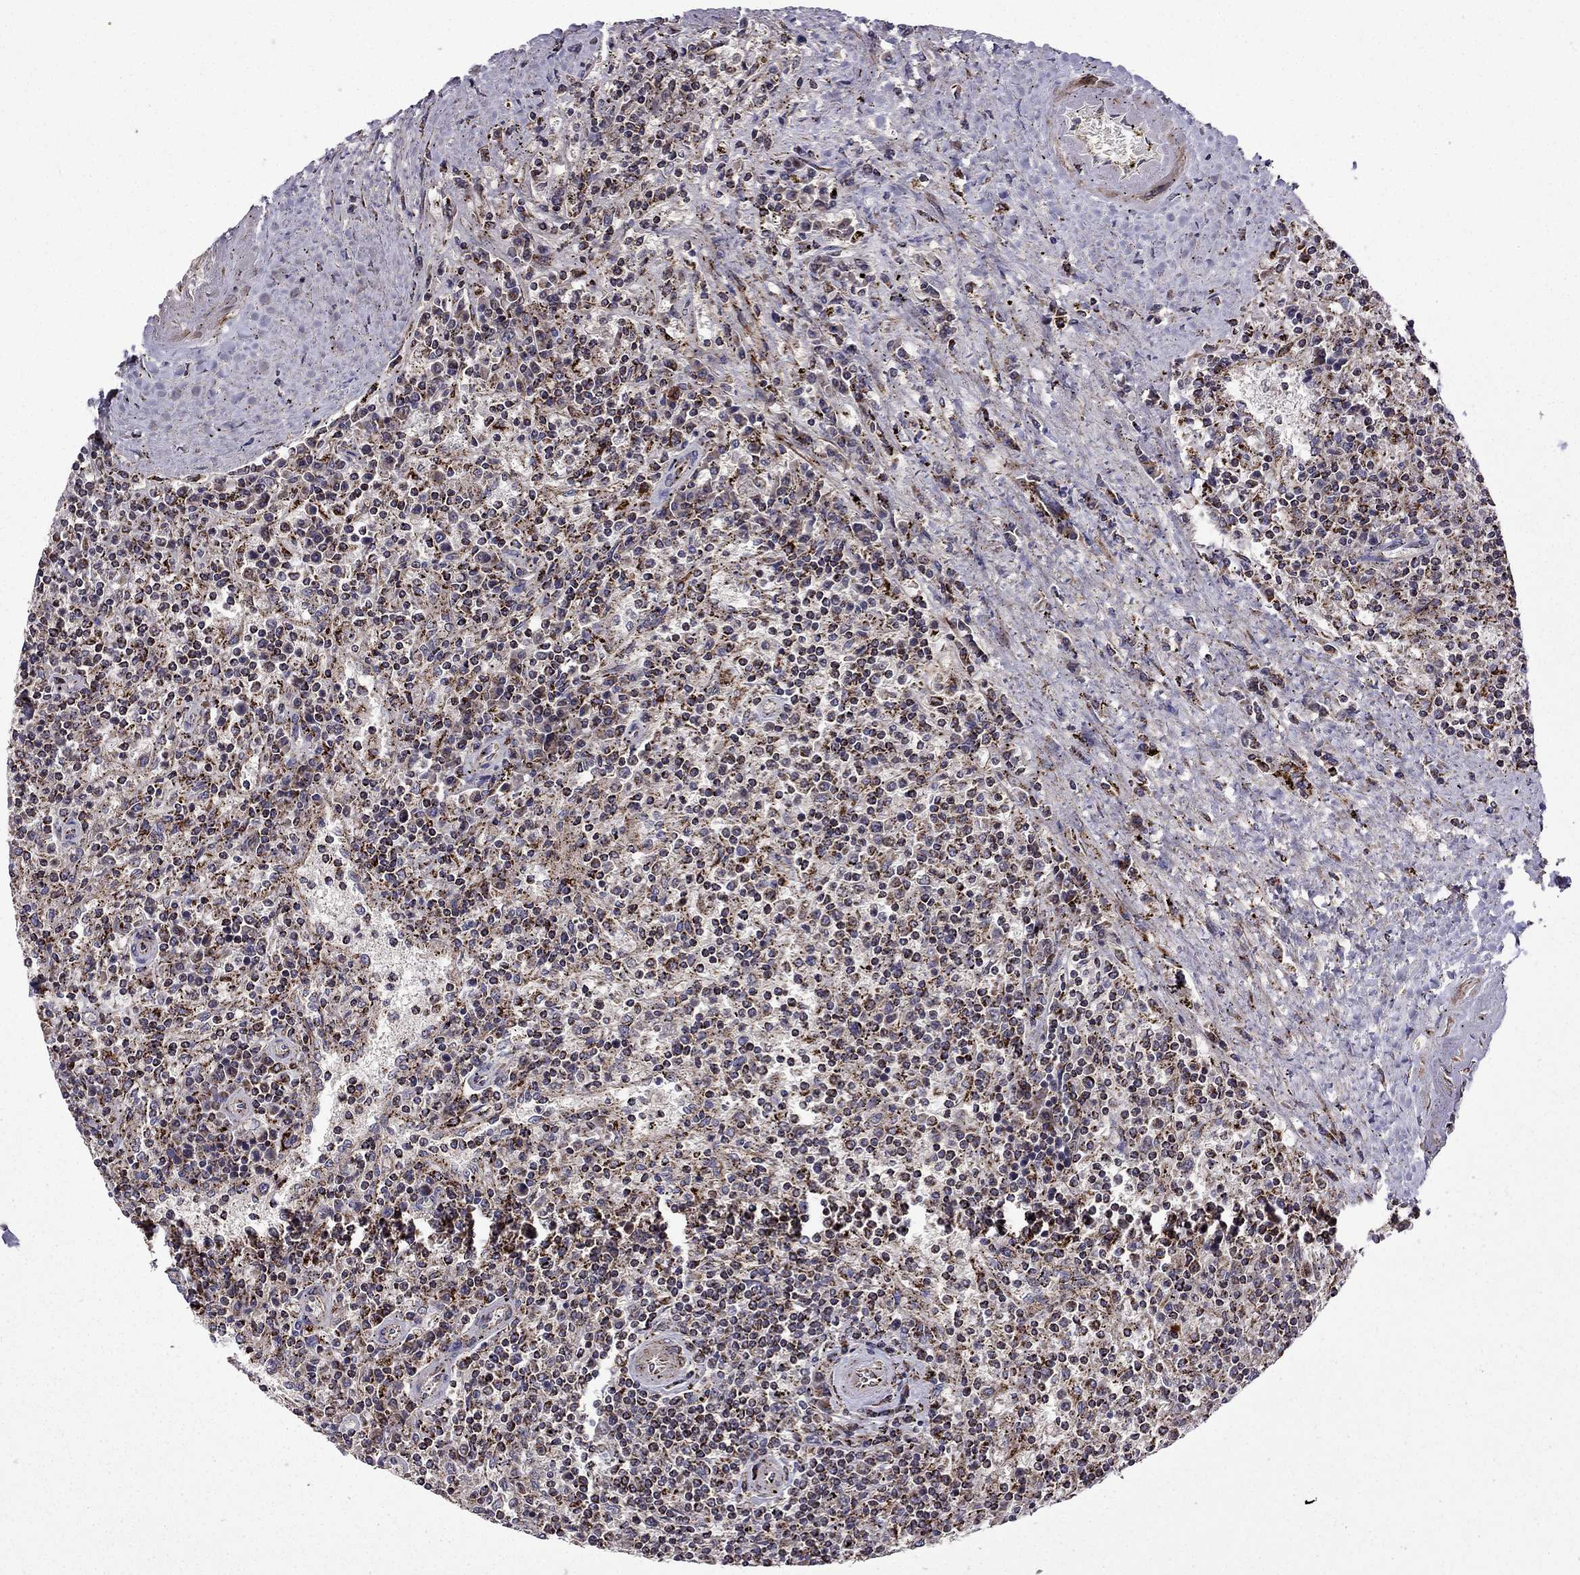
{"staining": {"intensity": "moderate", "quantity": ">75%", "location": "cytoplasmic/membranous"}, "tissue": "lymphoma", "cell_type": "Tumor cells", "image_type": "cancer", "snomed": [{"axis": "morphology", "description": "Malignant lymphoma, non-Hodgkin's type, Low grade"}, {"axis": "topography", "description": "Spleen"}], "caption": "This image reveals immunohistochemistry staining of human low-grade malignant lymphoma, non-Hodgkin's type, with medium moderate cytoplasmic/membranous expression in about >75% of tumor cells.", "gene": "TAB2", "patient": {"sex": "male", "age": 62}}